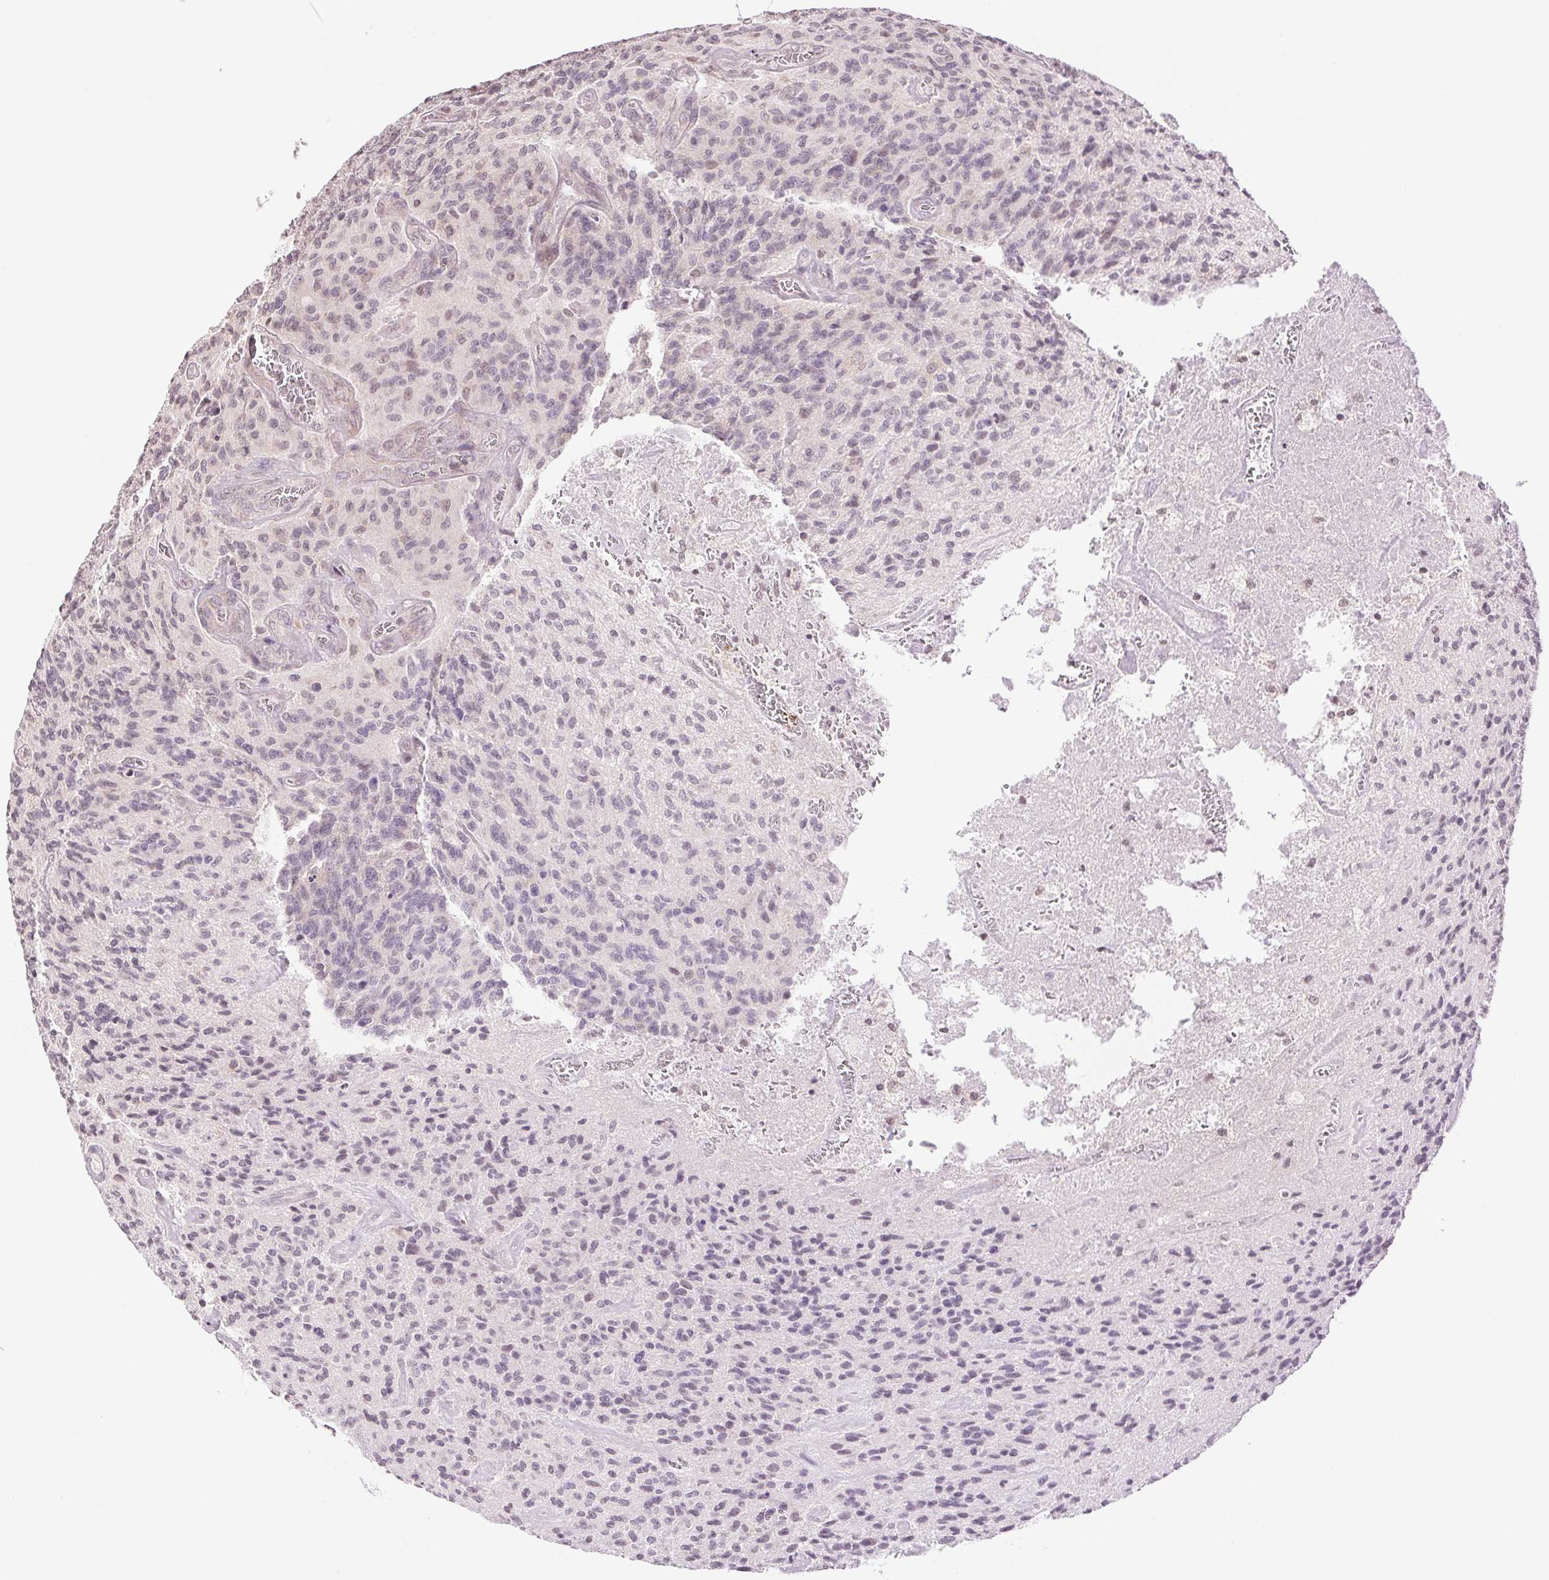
{"staining": {"intensity": "negative", "quantity": "none", "location": "none"}, "tissue": "glioma", "cell_type": "Tumor cells", "image_type": "cancer", "snomed": [{"axis": "morphology", "description": "Glioma, malignant, High grade"}, {"axis": "topography", "description": "Brain"}], "caption": "An immunohistochemistry photomicrograph of malignant glioma (high-grade) is shown. There is no staining in tumor cells of malignant glioma (high-grade). The staining is performed using DAB (3,3'-diaminobenzidine) brown chromogen with nuclei counter-stained in using hematoxylin.", "gene": "TNNT3", "patient": {"sex": "male", "age": 76}}